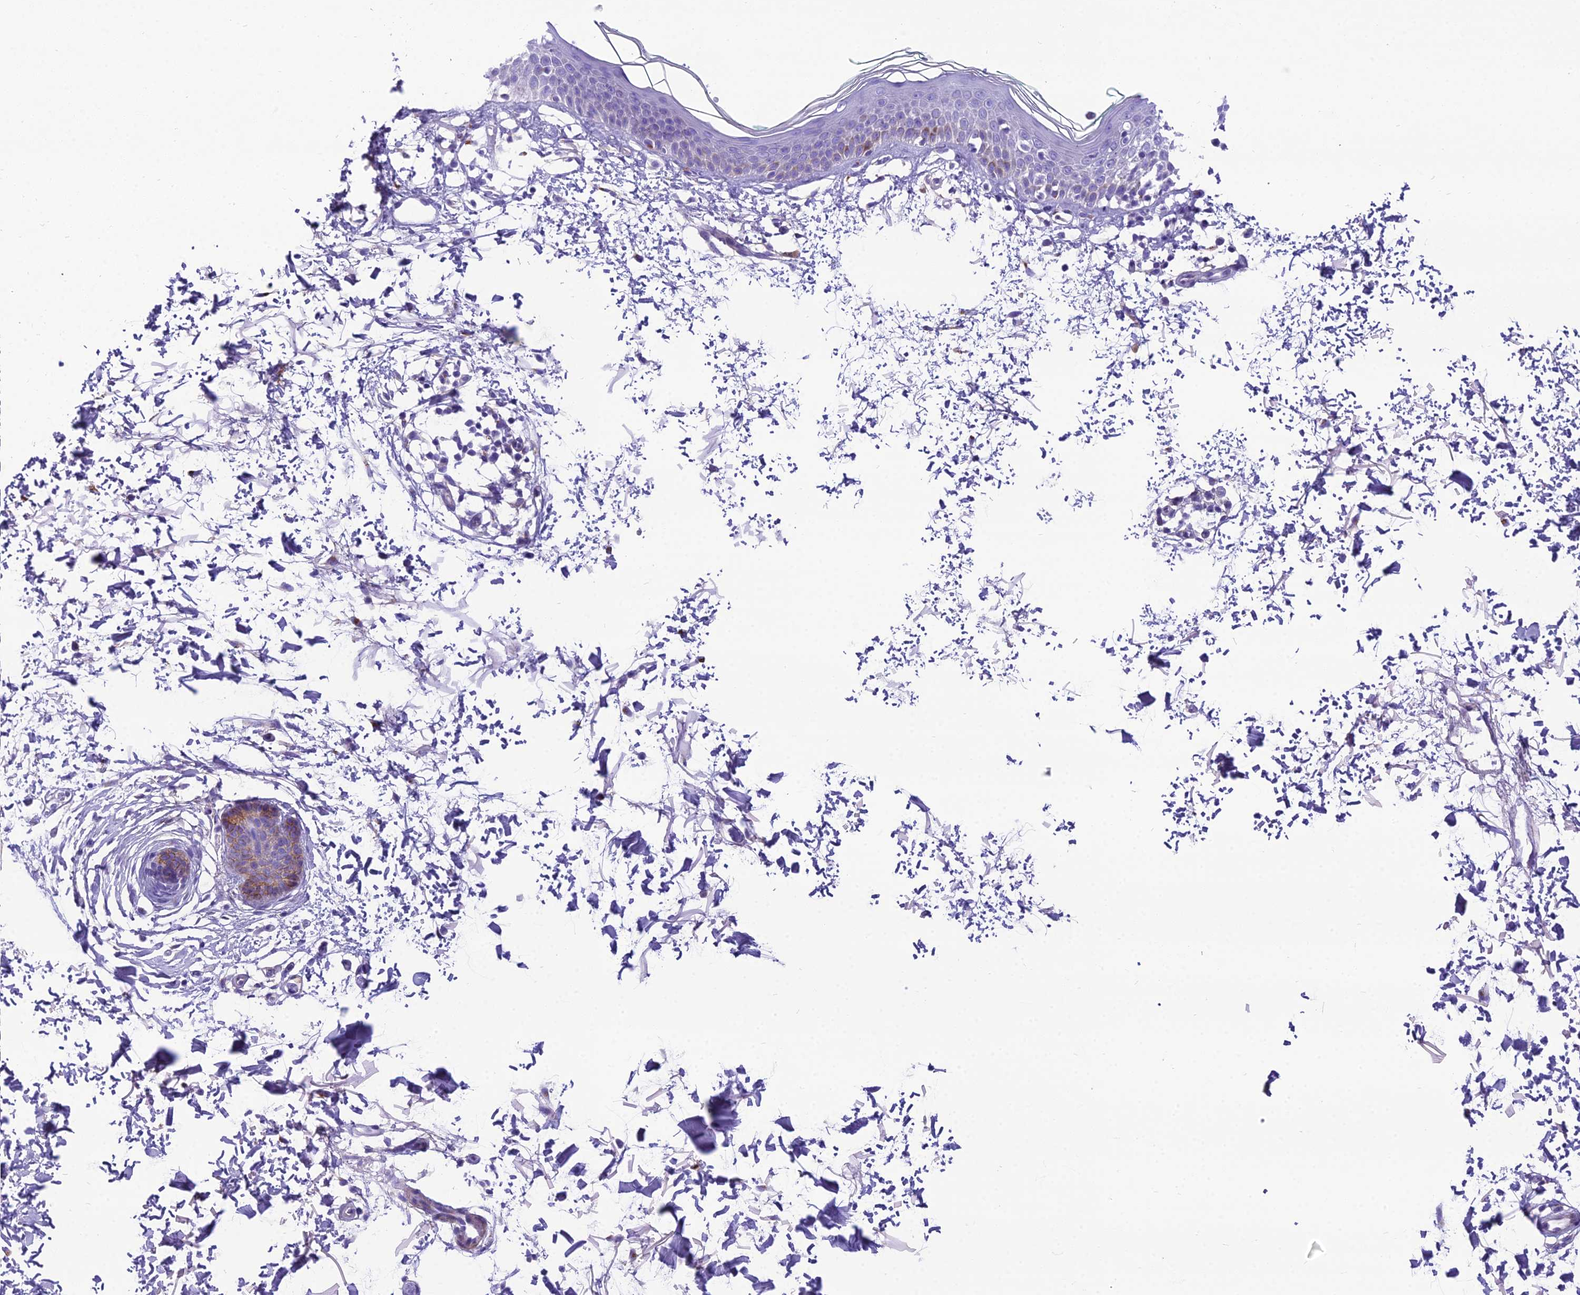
{"staining": {"intensity": "negative", "quantity": "none", "location": "none"}, "tissue": "skin", "cell_type": "Fibroblasts", "image_type": "normal", "snomed": [{"axis": "morphology", "description": "Normal tissue, NOS"}, {"axis": "topography", "description": "Skin"}], "caption": "Fibroblasts show no significant positivity in unremarkable skin. Brightfield microscopy of IHC stained with DAB (brown) and hematoxylin (blue), captured at high magnification.", "gene": "GFRA1", "patient": {"sex": "male", "age": 66}}